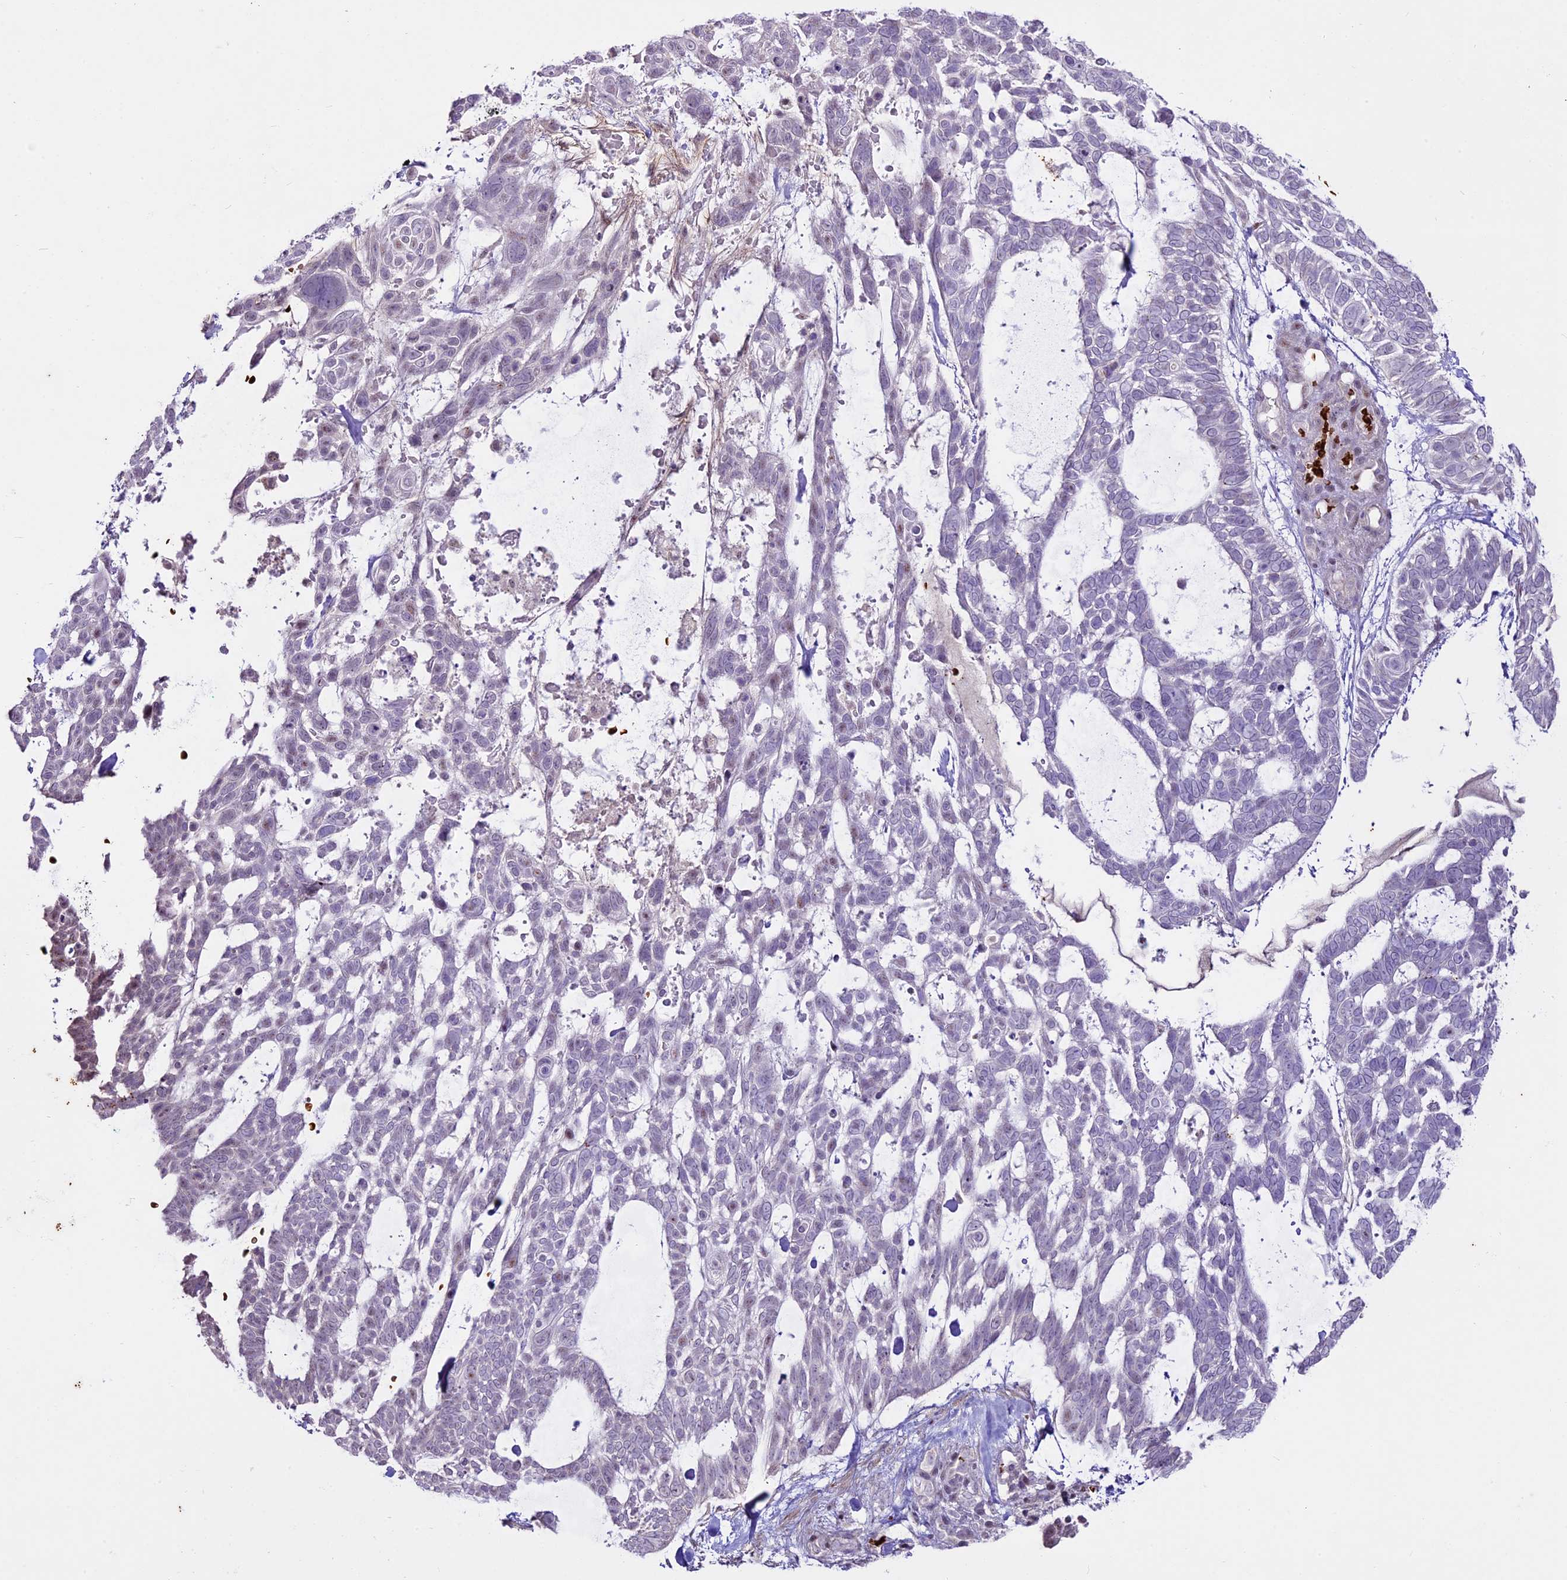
{"staining": {"intensity": "negative", "quantity": "none", "location": "none"}, "tissue": "skin cancer", "cell_type": "Tumor cells", "image_type": "cancer", "snomed": [{"axis": "morphology", "description": "Basal cell carcinoma"}, {"axis": "topography", "description": "Skin"}], "caption": "An immunohistochemistry (IHC) image of skin cancer is shown. There is no staining in tumor cells of skin cancer. The staining was performed using DAB (3,3'-diaminobenzidine) to visualize the protein expression in brown, while the nuclei were stained in blue with hematoxylin (Magnification: 20x).", "gene": "SUSD3", "patient": {"sex": "male", "age": 88}}